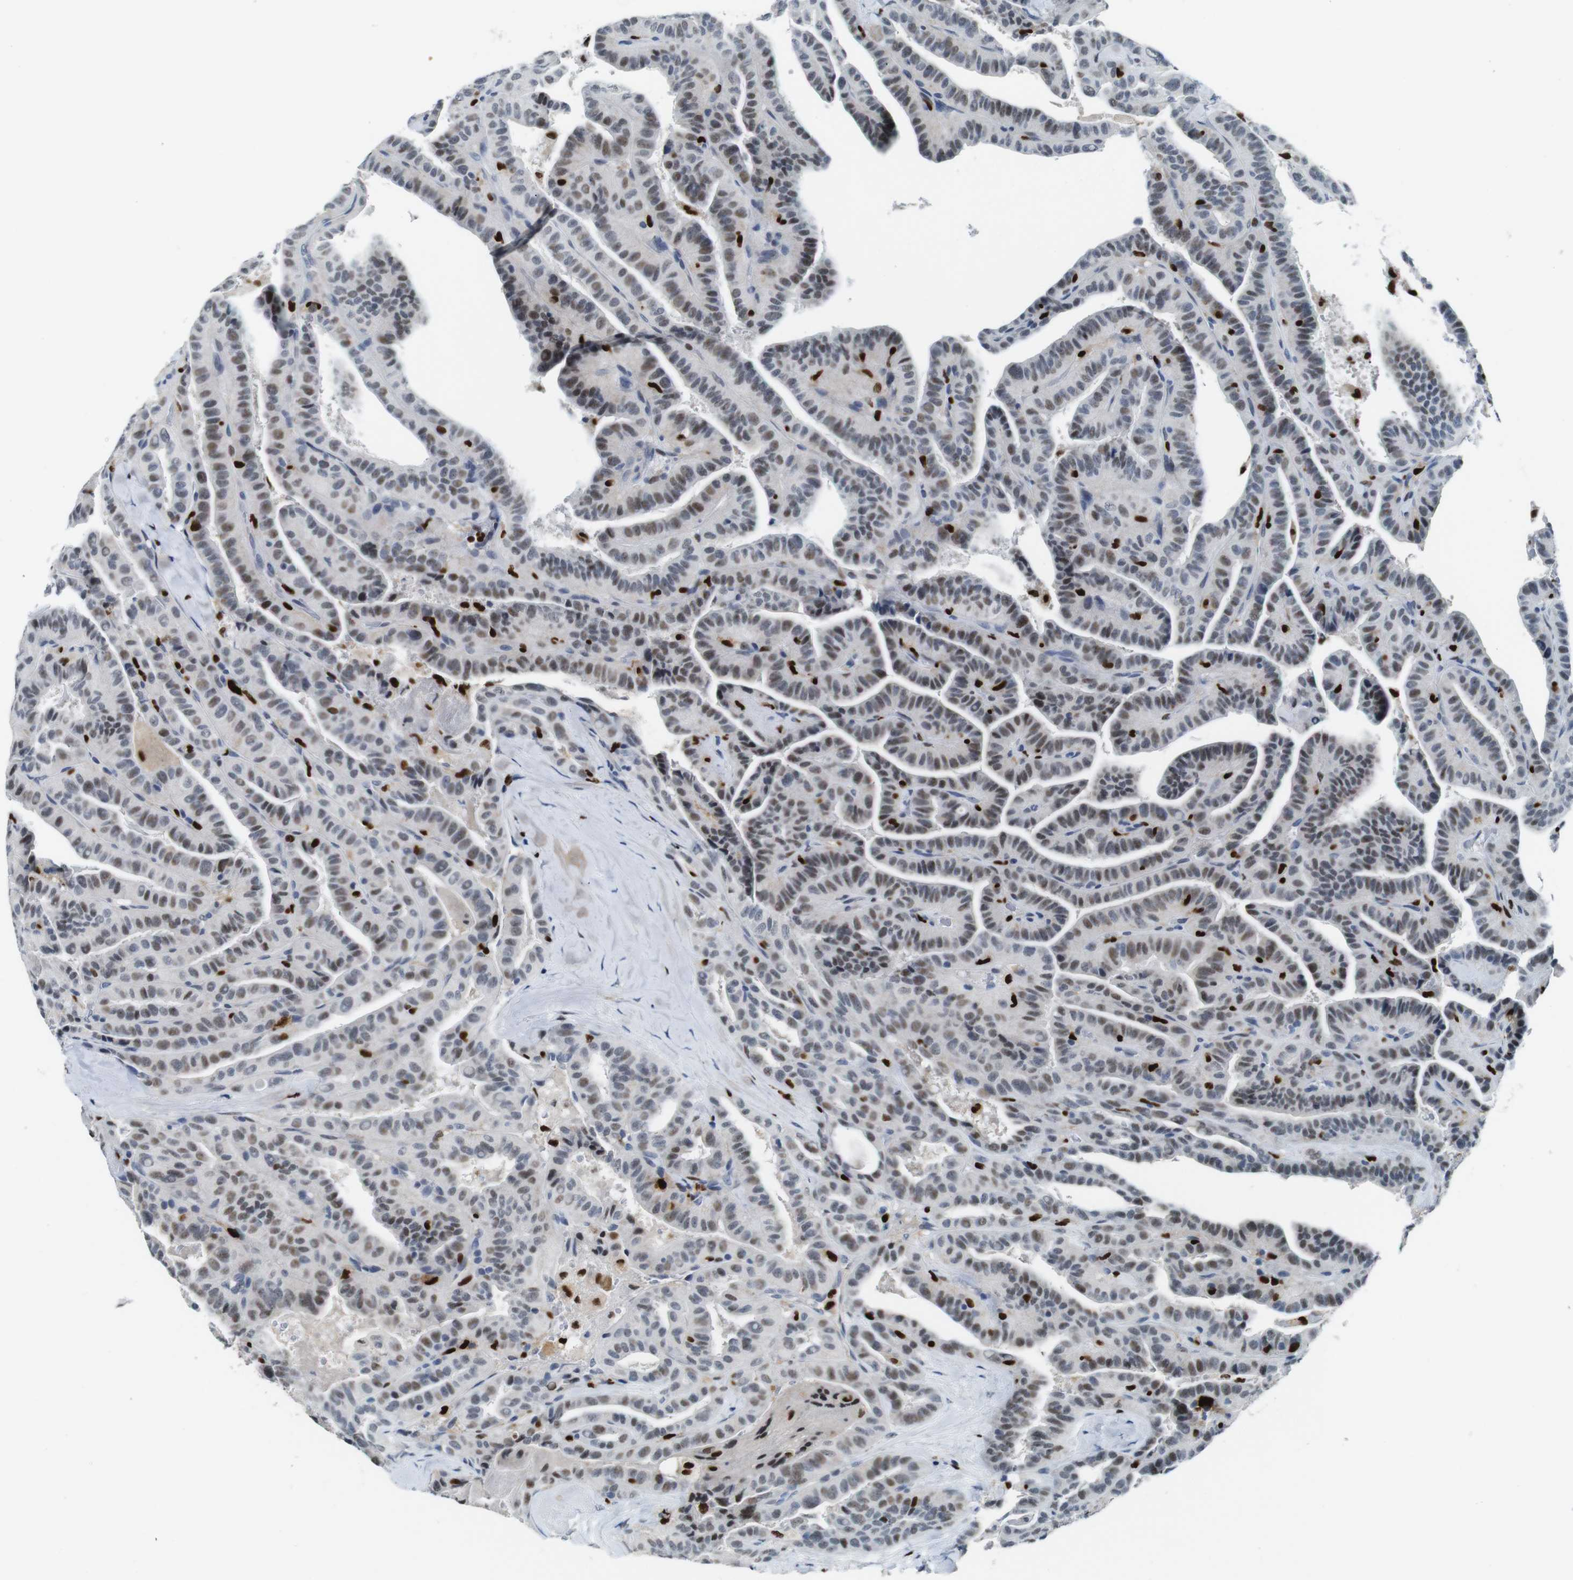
{"staining": {"intensity": "moderate", "quantity": ">75%", "location": "nuclear"}, "tissue": "thyroid cancer", "cell_type": "Tumor cells", "image_type": "cancer", "snomed": [{"axis": "morphology", "description": "Papillary adenocarcinoma, NOS"}, {"axis": "topography", "description": "Thyroid gland"}], "caption": "Papillary adenocarcinoma (thyroid) tissue shows moderate nuclear expression in approximately >75% of tumor cells, visualized by immunohistochemistry.", "gene": "IRF8", "patient": {"sex": "male", "age": 77}}